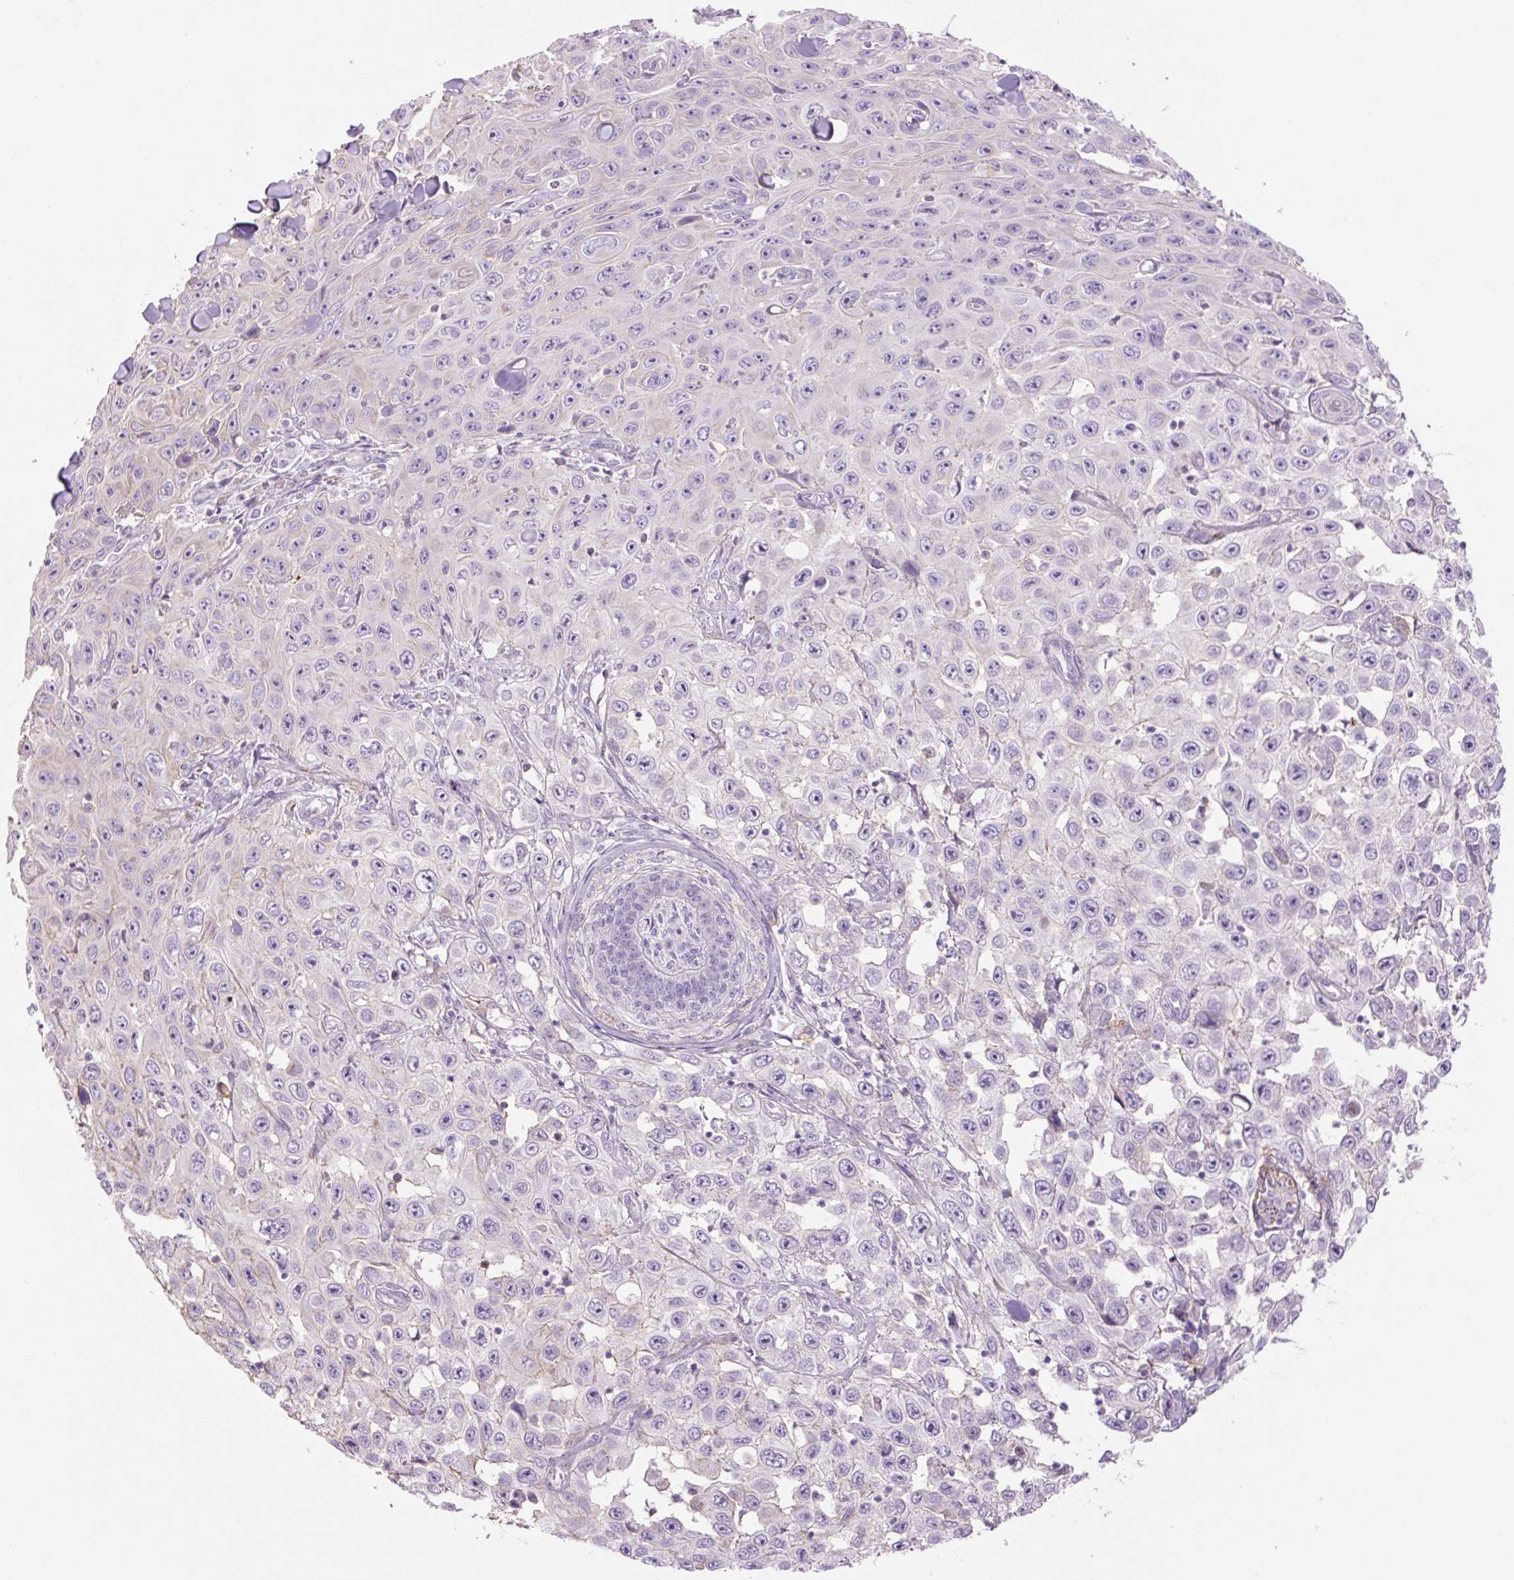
{"staining": {"intensity": "negative", "quantity": "none", "location": "none"}, "tissue": "skin cancer", "cell_type": "Tumor cells", "image_type": "cancer", "snomed": [{"axis": "morphology", "description": "Squamous cell carcinoma, NOS"}, {"axis": "topography", "description": "Skin"}], "caption": "This is an immunohistochemistry (IHC) photomicrograph of squamous cell carcinoma (skin). There is no positivity in tumor cells.", "gene": "GRID2", "patient": {"sex": "male", "age": 82}}